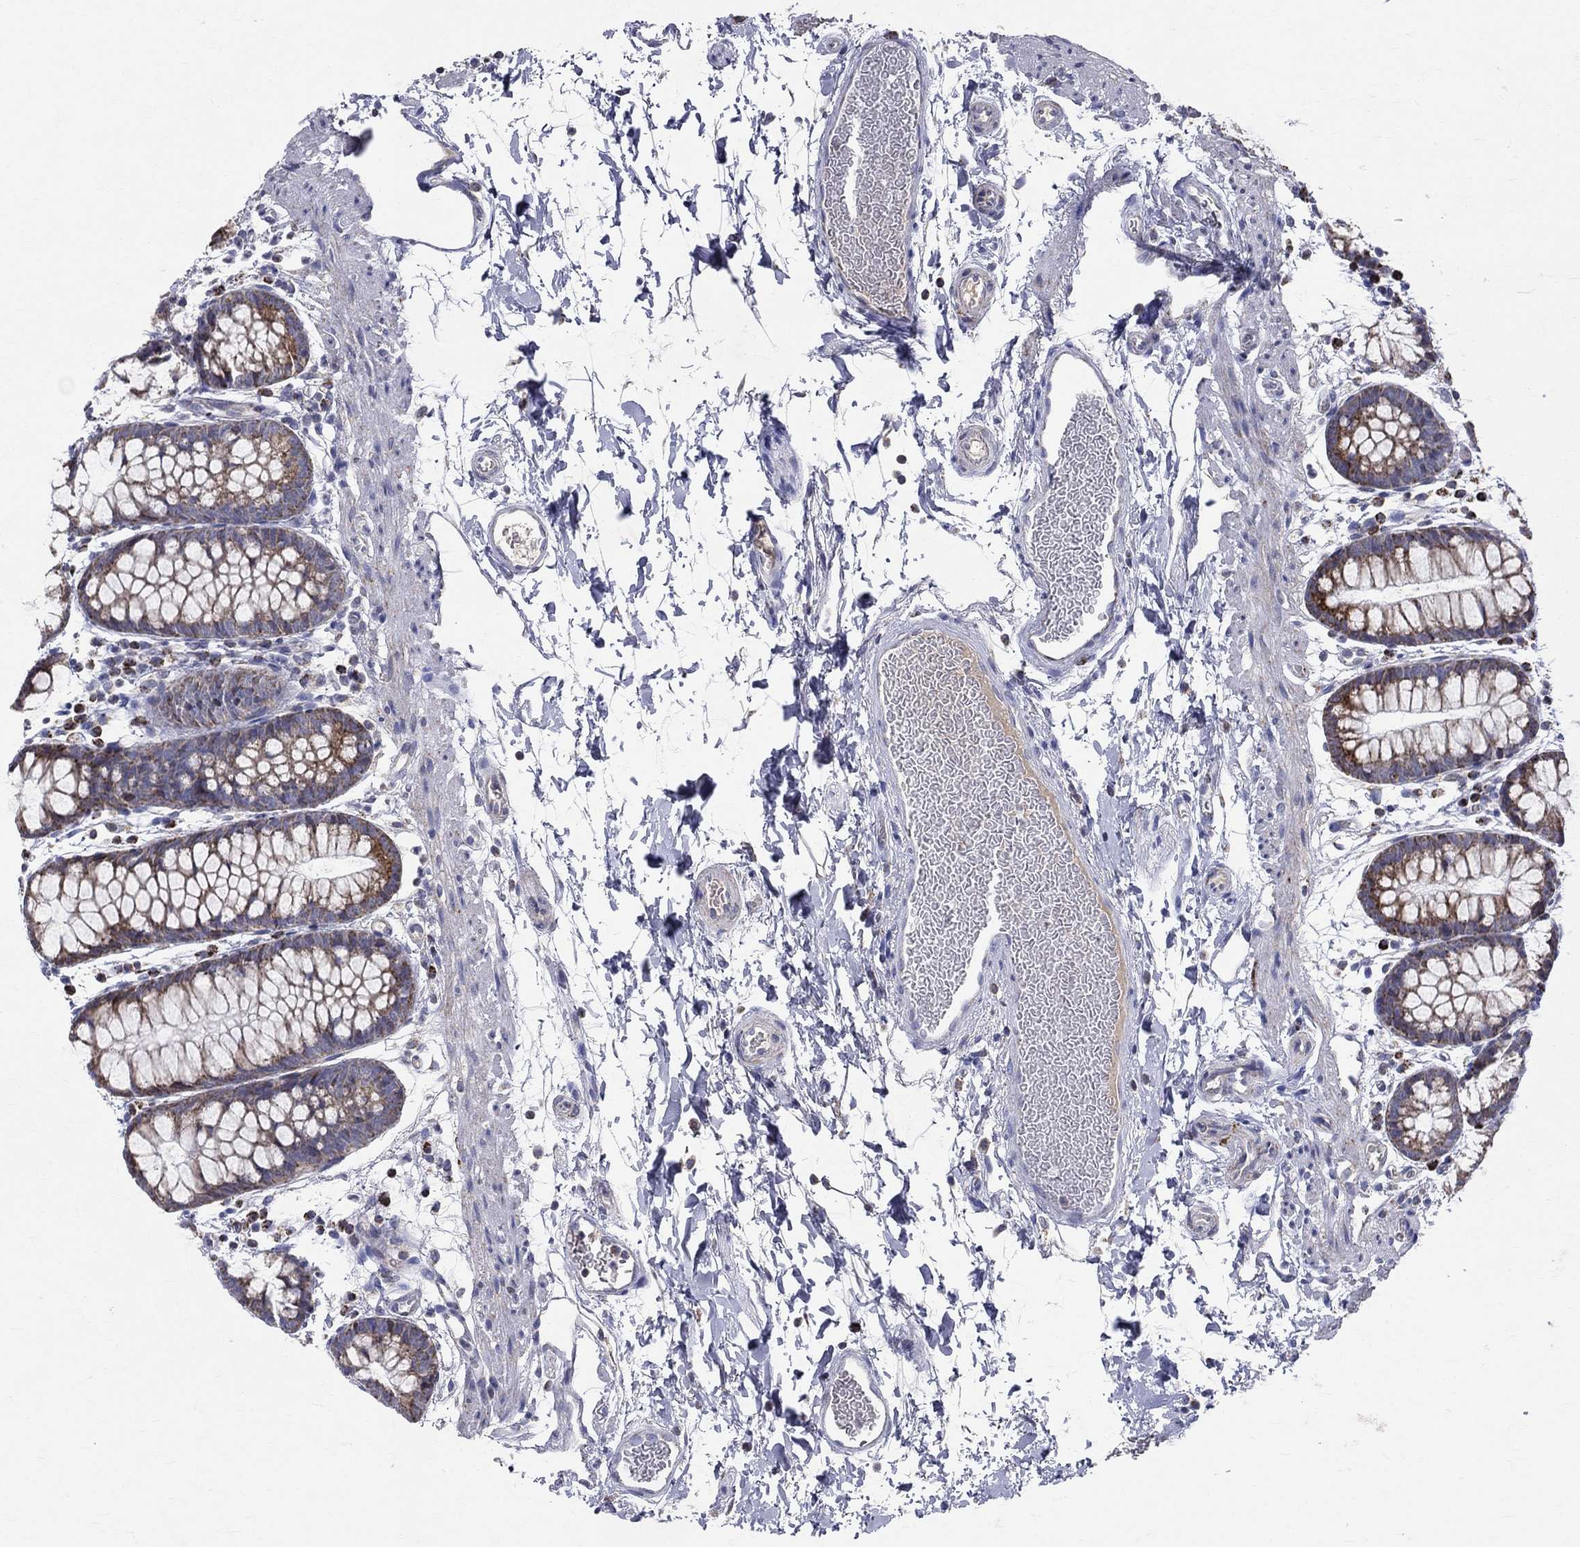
{"staining": {"intensity": "moderate", "quantity": "25%-75%", "location": "cytoplasmic/membranous"}, "tissue": "rectum", "cell_type": "Glandular cells", "image_type": "normal", "snomed": [{"axis": "morphology", "description": "Normal tissue, NOS"}, {"axis": "topography", "description": "Rectum"}], "caption": "Unremarkable rectum displays moderate cytoplasmic/membranous expression in about 25%-75% of glandular cells.", "gene": "SLC4A10", "patient": {"sex": "male", "age": 57}}